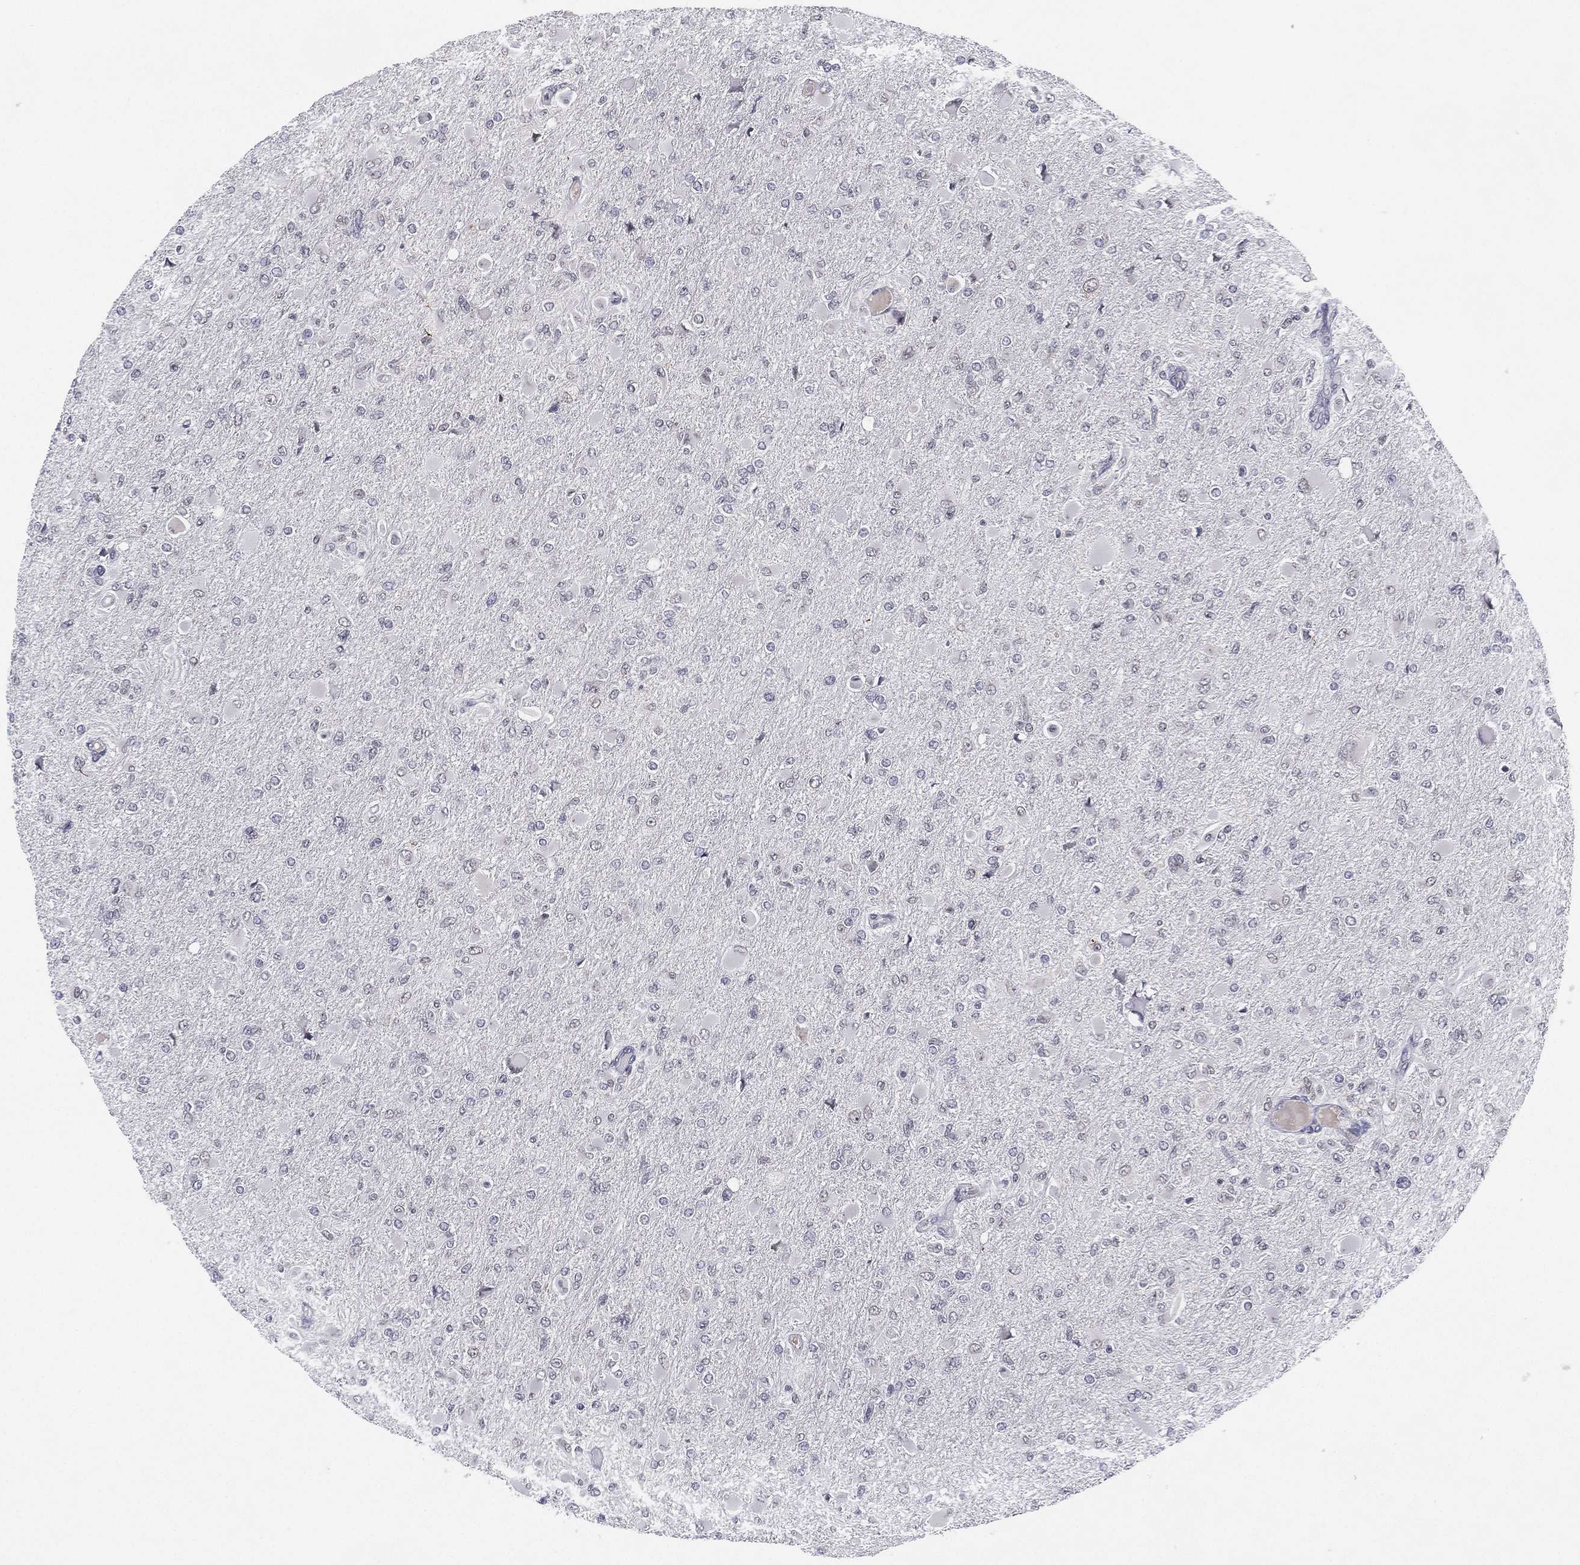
{"staining": {"intensity": "negative", "quantity": "none", "location": "none"}, "tissue": "glioma", "cell_type": "Tumor cells", "image_type": "cancer", "snomed": [{"axis": "morphology", "description": "Glioma, malignant, High grade"}, {"axis": "topography", "description": "Cerebral cortex"}], "caption": "Immunohistochemical staining of human malignant glioma (high-grade) shows no significant staining in tumor cells.", "gene": "MS4A8", "patient": {"sex": "female", "age": 36}}